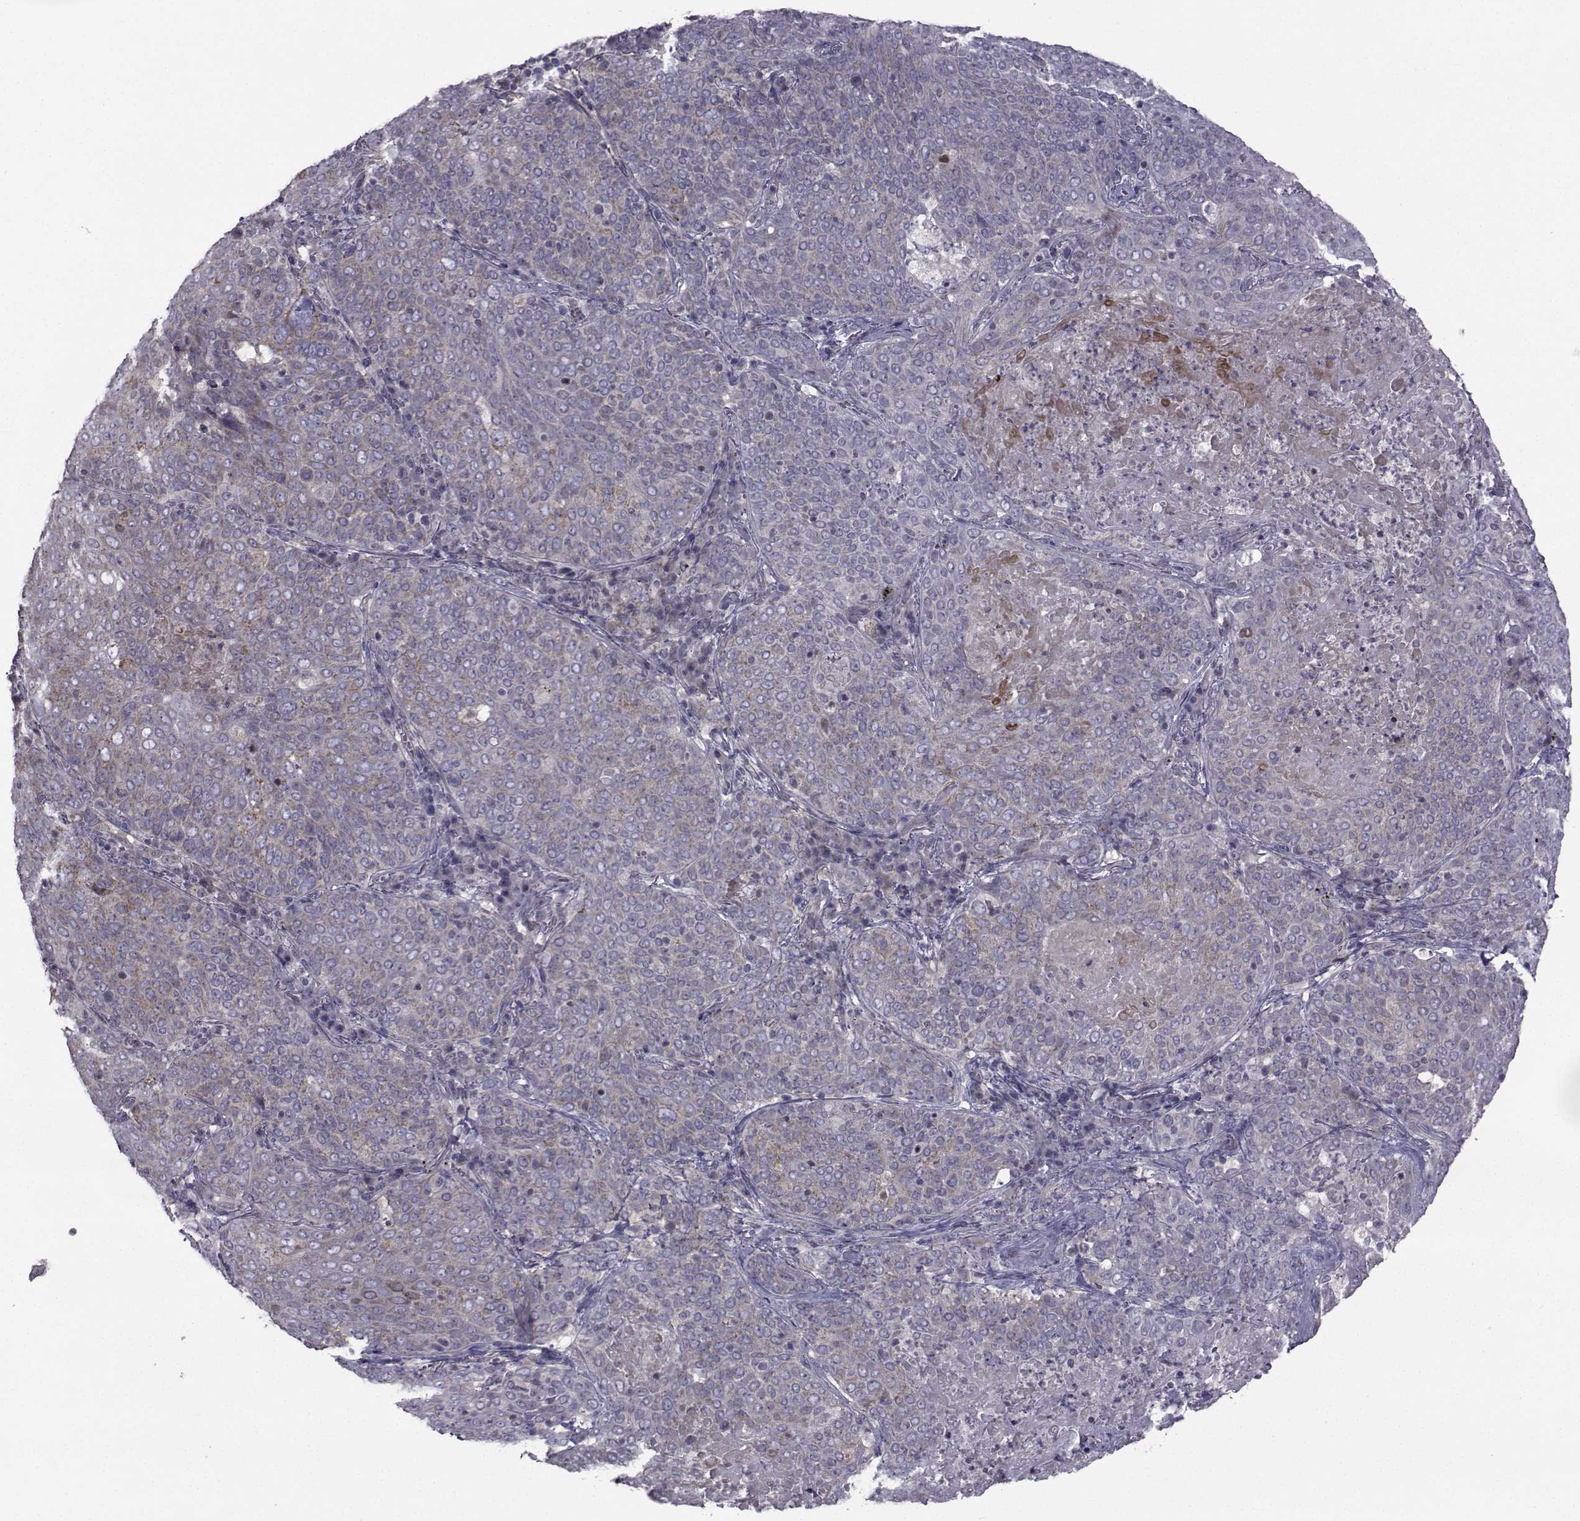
{"staining": {"intensity": "negative", "quantity": "none", "location": "none"}, "tissue": "lung cancer", "cell_type": "Tumor cells", "image_type": "cancer", "snomed": [{"axis": "morphology", "description": "Squamous cell carcinoma, NOS"}, {"axis": "topography", "description": "Lung"}], "caption": "This is an immunohistochemistry image of lung squamous cell carcinoma. There is no expression in tumor cells.", "gene": "CFAP74", "patient": {"sex": "male", "age": 82}}